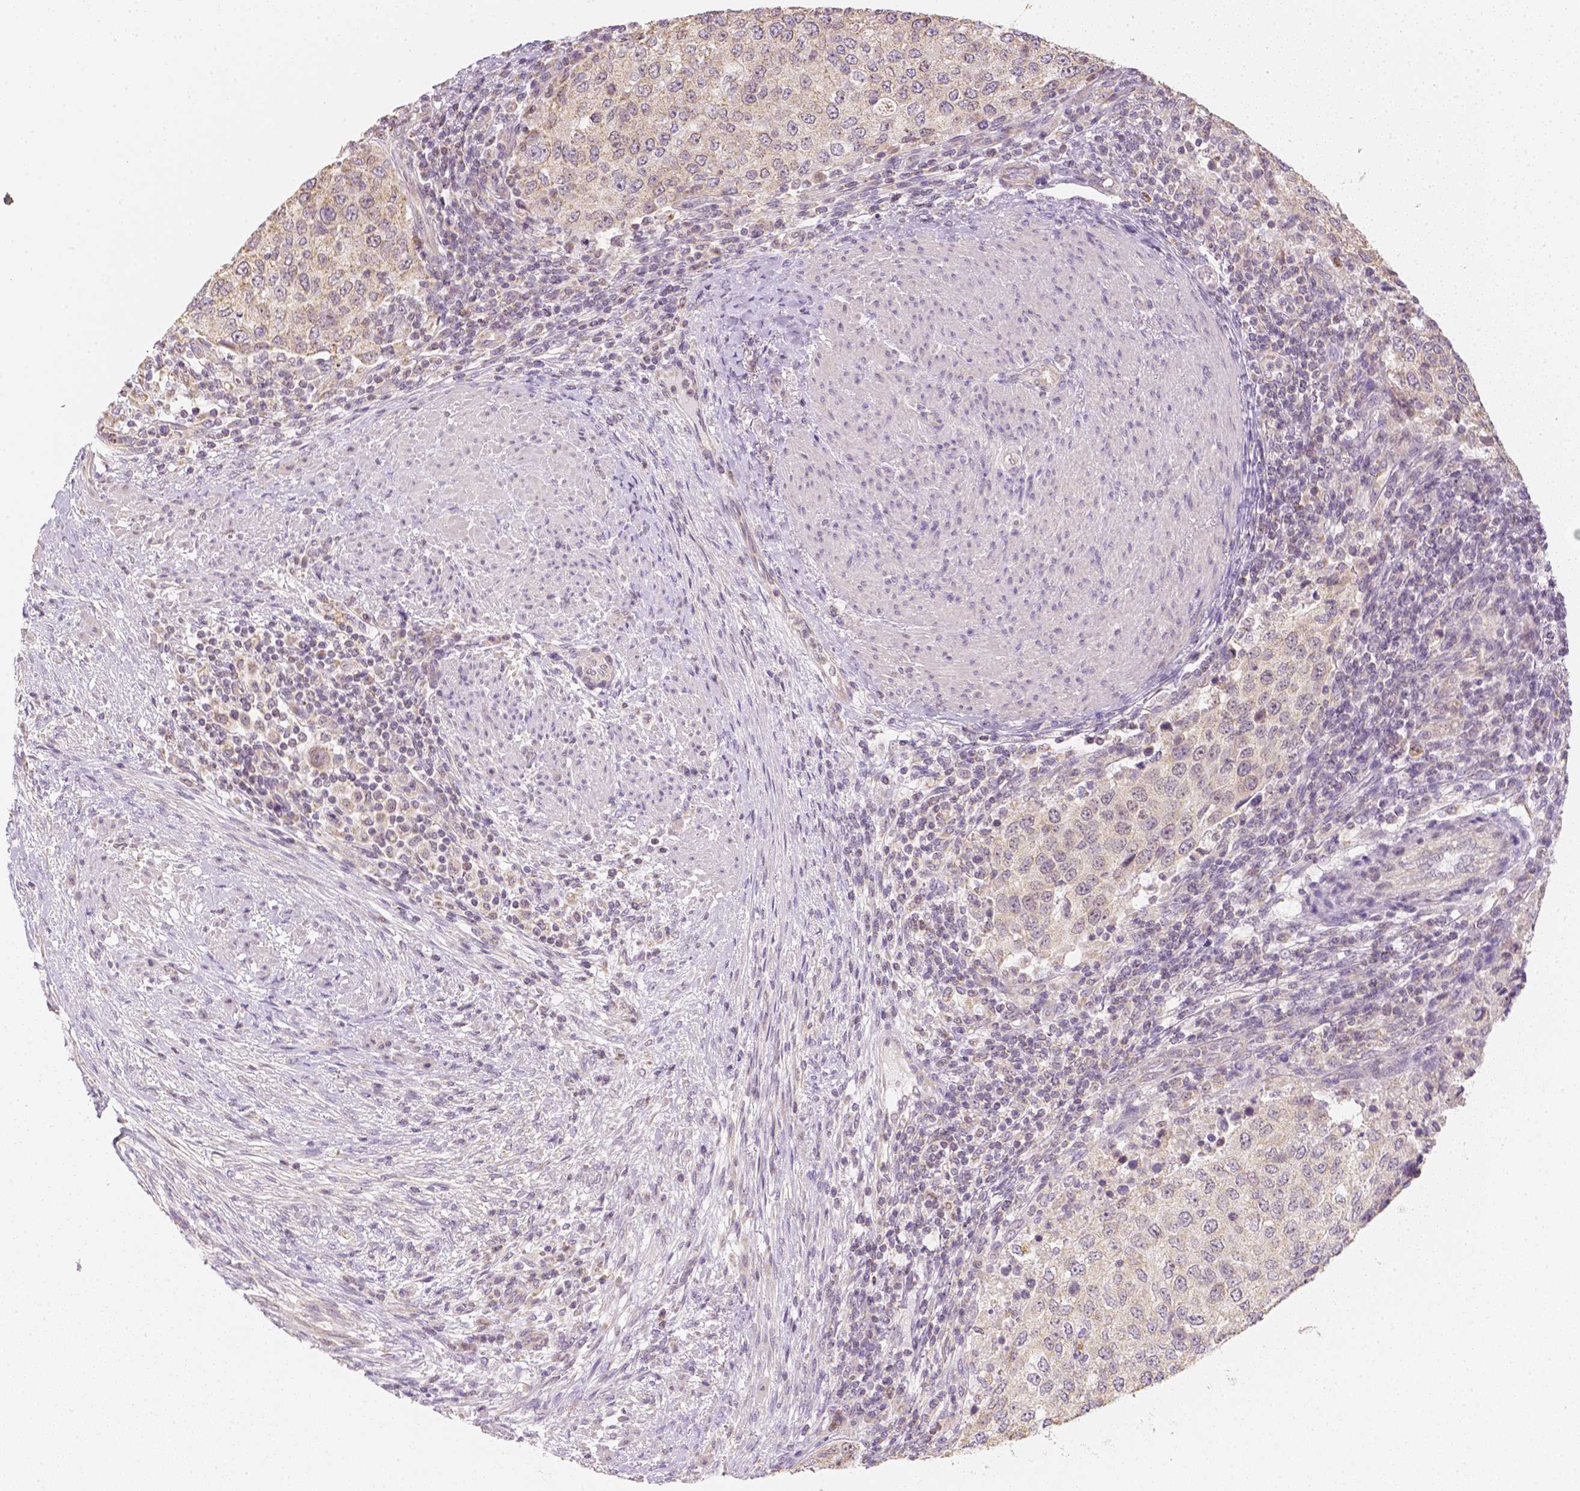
{"staining": {"intensity": "weak", "quantity": ">75%", "location": "cytoplasmic/membranous"}, "tissue": "urothelial cancer", "cell_type": "Tumor cells", "image_type": "cancer", "snomed": [{"axis": "morphology", "description": "Urothelial carcinoma, High grade"}, {"axis": "topography", "description": "Urinary bladder"}], "caption": "This is a photomicrograph of IHC staining of urothelial cancer, which shows weak positivity in the cytoplasmic/membranous of tumor cells.", "gene": "NVL", "patient": {"sex": "female", "age": 78}}